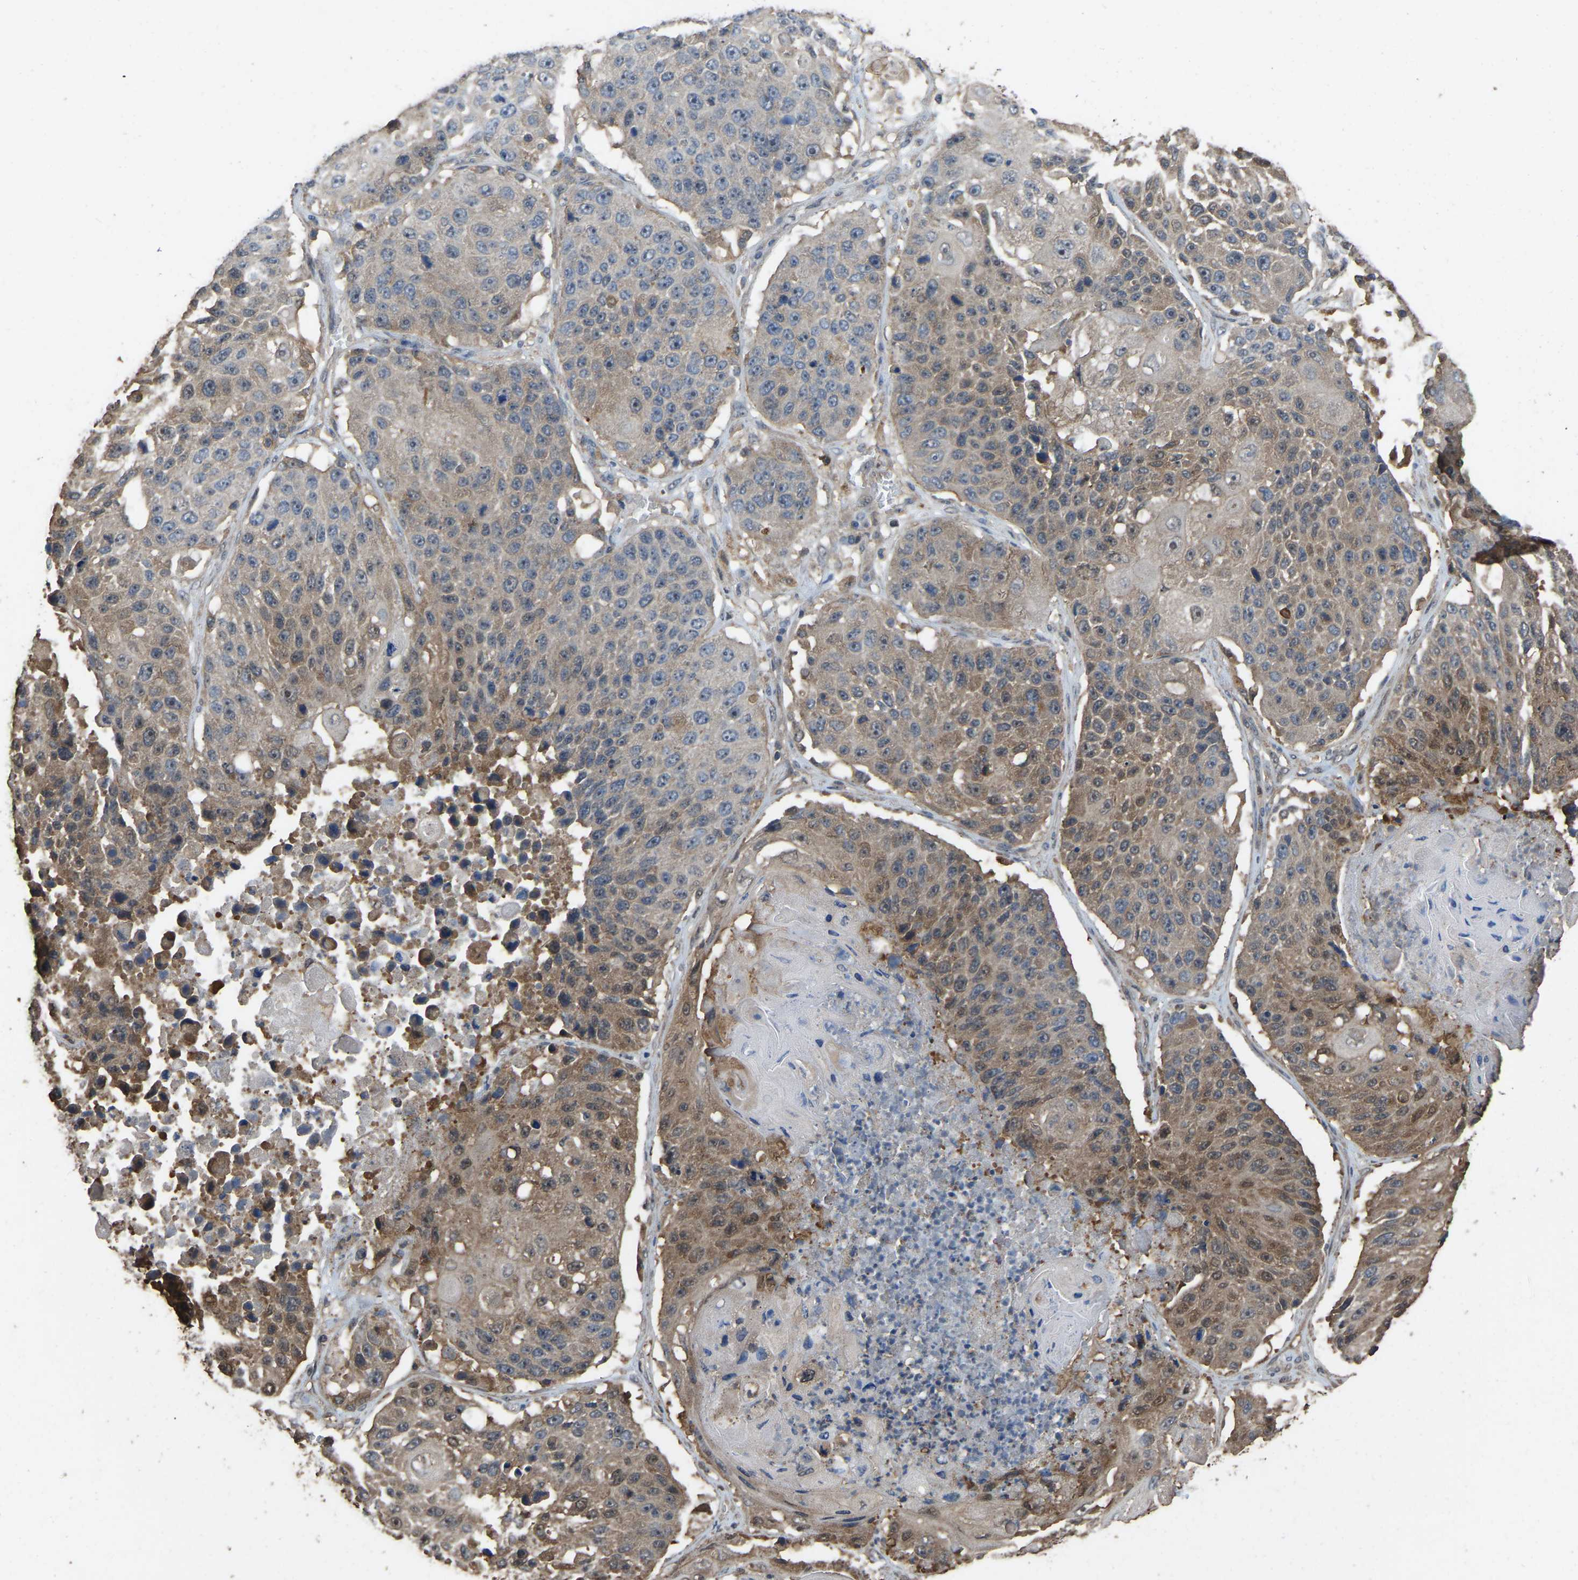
{"staining": {"intensity": "moderate", "quantity": "<25%", "location": "cytoplasmic/membranous"}, "tissue": "lung cancer", "cell_type": "Tumor cells", "image_type": "cancer", "snomed": [{"axis": "morphology", "description": "Squamous cell carcinoma, NOS"}, {"axis": "topography", "description": "Lung"}], "caption": "Immunohistochemical staining of lung cancer shows moderate cytoplasmic/membranous protein staining in approximately <25% of tumor cells.", "gene": "FHIT", "patient": {"sex": "male", "age": 61}}